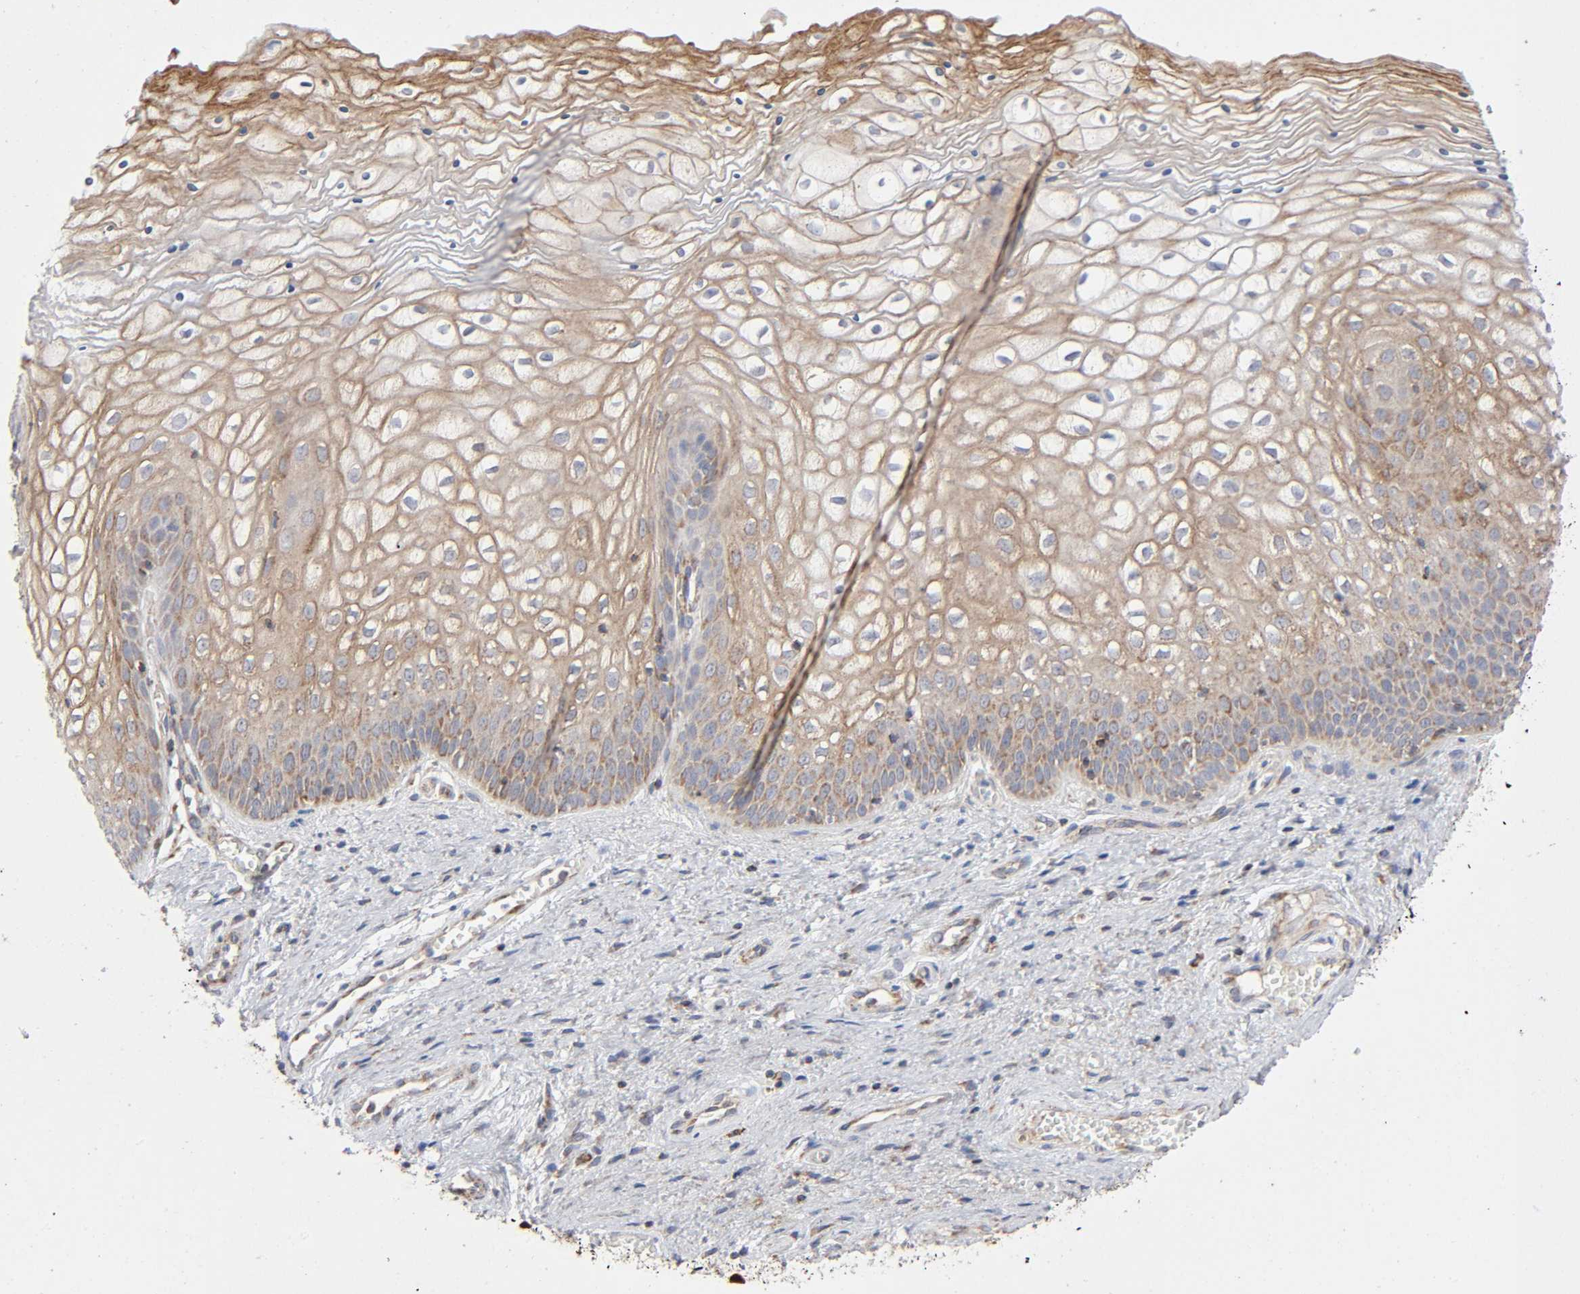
{"staining": {"intensity": "moderate", "quantity": ">75%", "location": "cytoplasmic/membranous"}, "tissue": "vagina", "cell_type": "Squamous epithelial cells", "image_type": "normal", "snomed": [{"axis": "morphology", "description": "Normal tissue, NOS"}, {"axis": "topography", "description": "Vagina"}], "caption": "Immunohistochemical staining of normal human vagina shows medium levels of moderate cytoplasmic/membranous staining in approximately >75% of squamous epithelial cells.", "gene": "SYT16", "patient": {"sex": "female", "age": 34}}